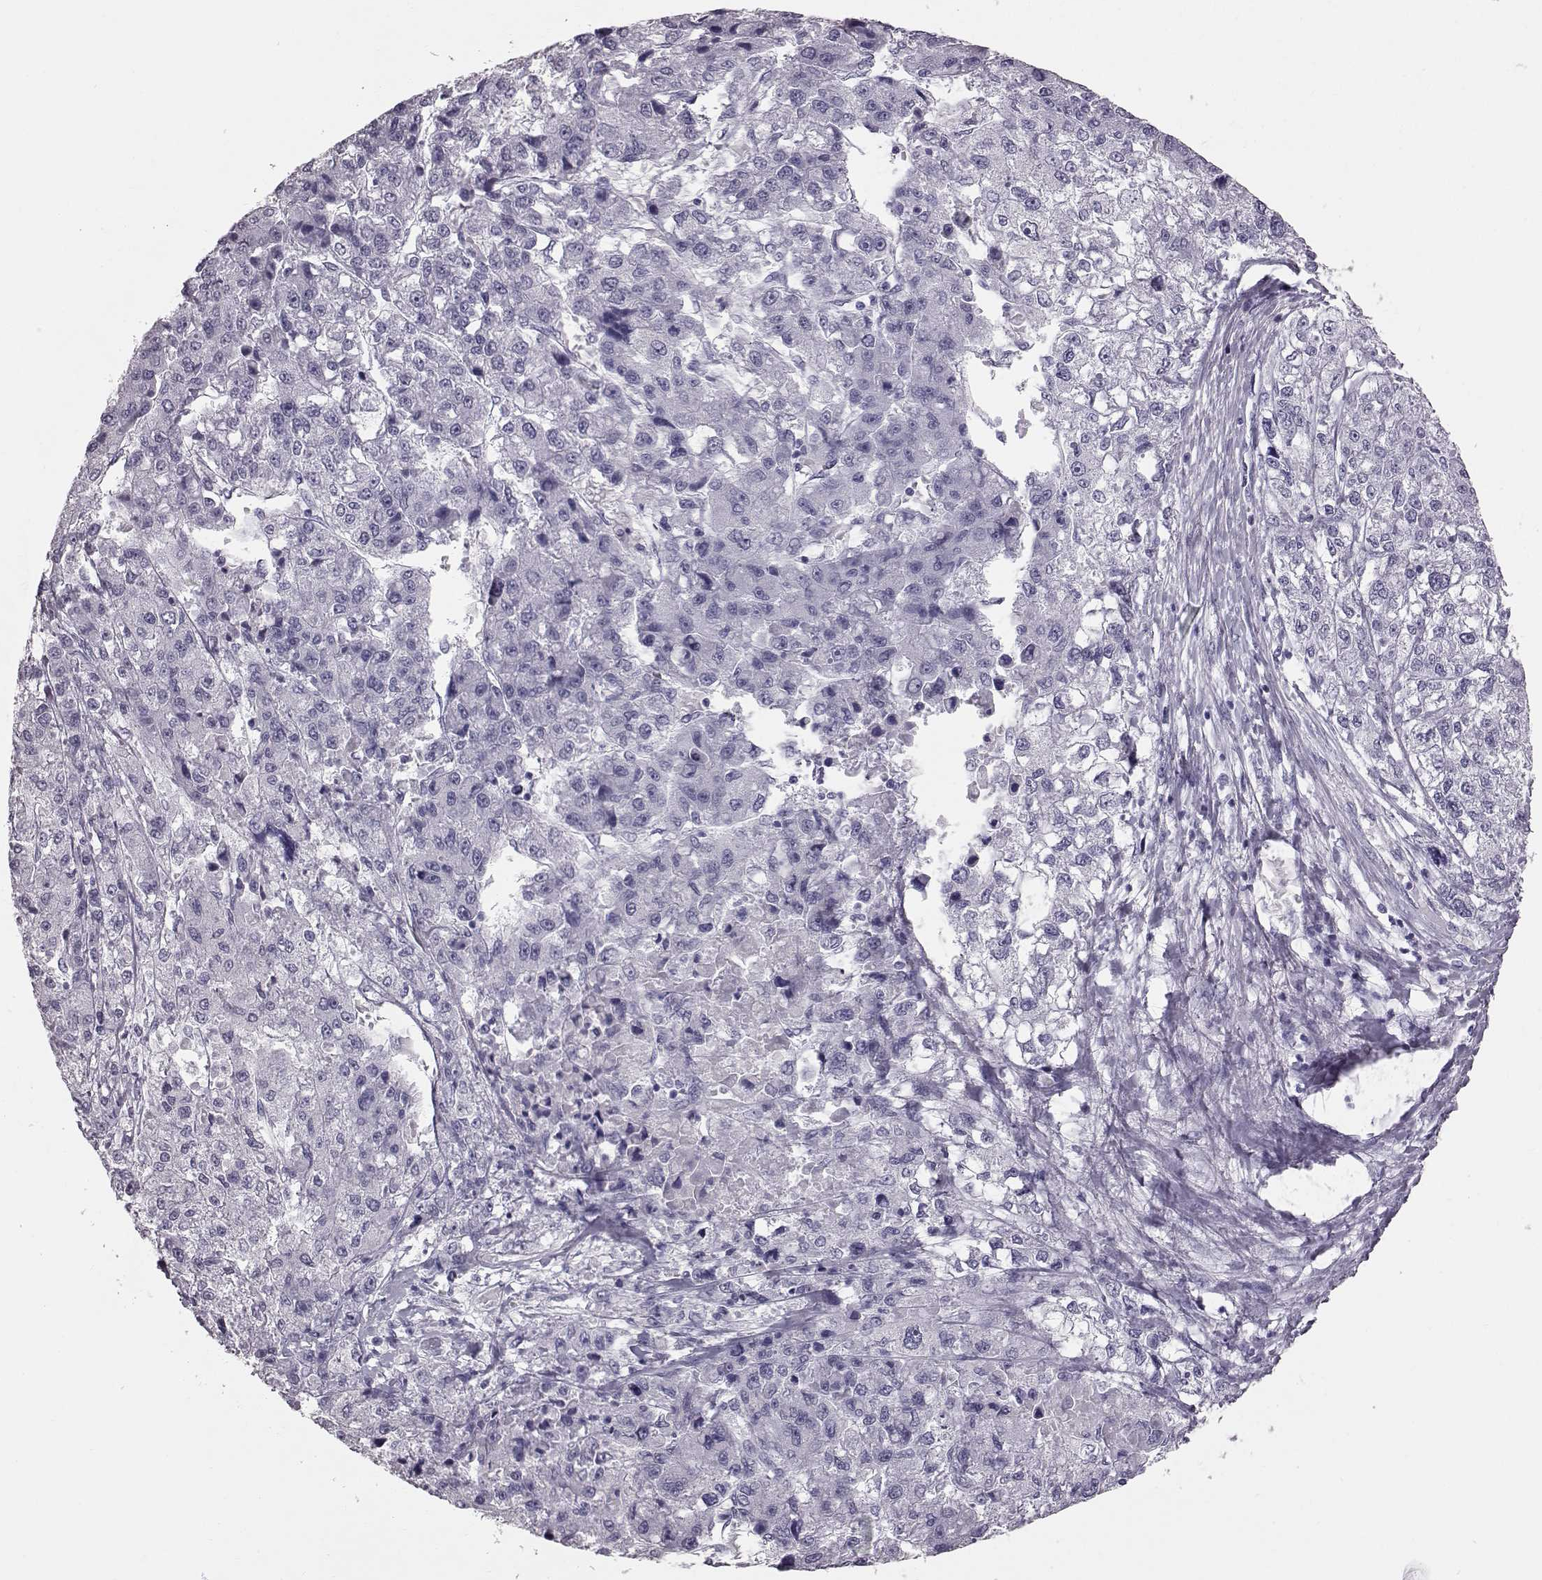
{"staining": {"intensity": "negative", "quantity": "none", "location": "none"}, "tissue": "liver cancer", "cell_type": "Tumor cells", "image_type": "cancer", "snomed": [{"axis": "morphology", "description": "Carcinoma, Hepatocellular, NOS"}, {"axis": "topography", "description": "Liver"}], "caption": "The micrograph shows no significant expression in tumor cells of liver cancer. (Stains: DAB (3,3'-diaminobenzidine) immunohistochemistry (IHC) with hematoxylin counter stain, Microscopy: brightfield microscopy at high magnification).", "gene": "TCHHL1", "patient": {"sex": "male", "age": 56}}